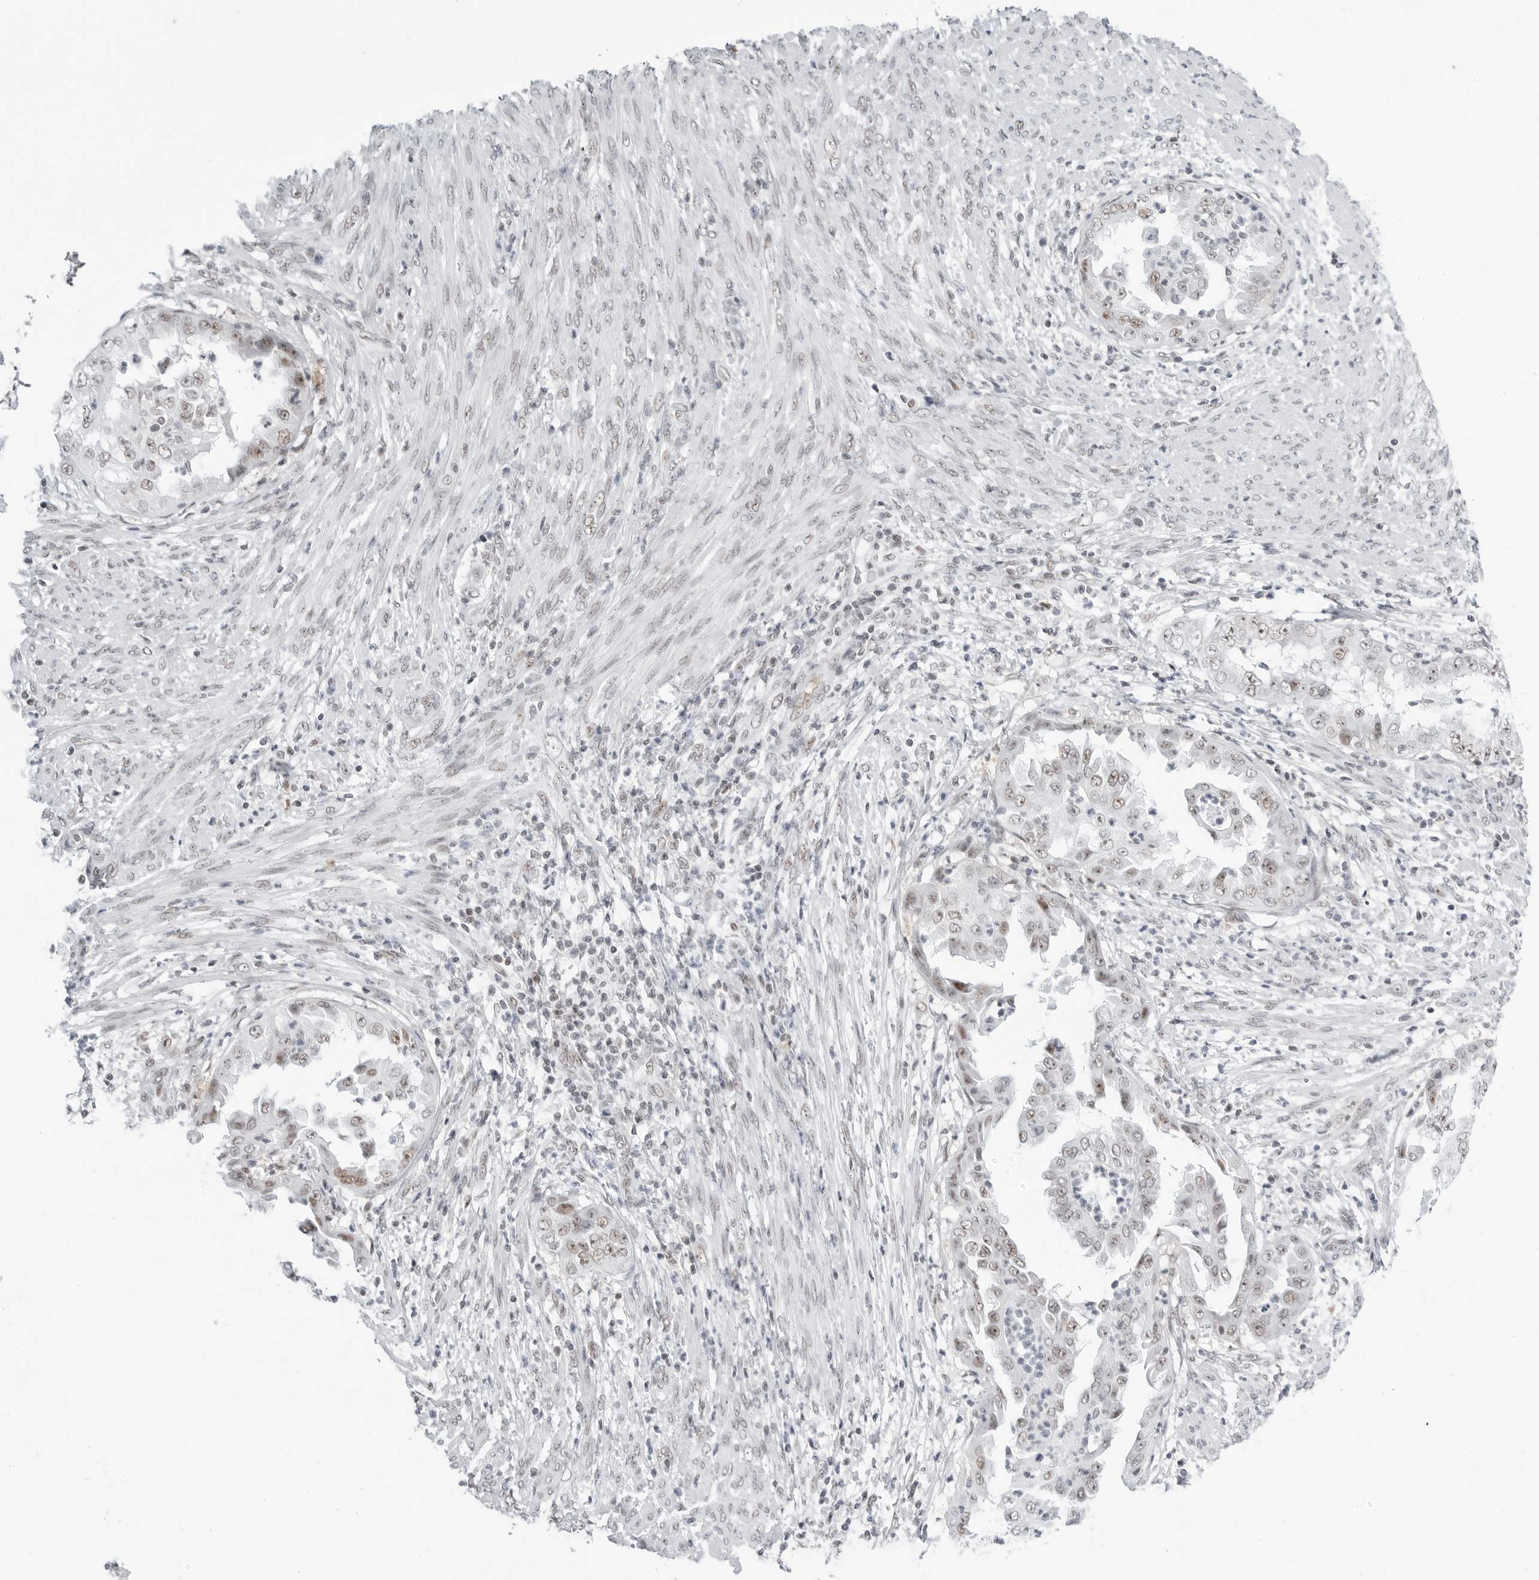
{"staining": {"intensity": "weak", "quantity": "<25%", "location": "nuclear"}, "tissue": "endometrial cancer", "cell_type": "Tumor cells", "image_type": "cancer", "snomed": [{"axis": "morphology", "description": "Adenocarcinoma, NOS"}, {"axis": "topography", "description": "Endometrium"}], "caption": "DAB immunohistochemical staining of human endometrial cancer (adenocarcinoma) exhibits no significant positivity in tumor cells.", "gene": "WRAP53", "patient": {"sex": "female", "age": 85}}